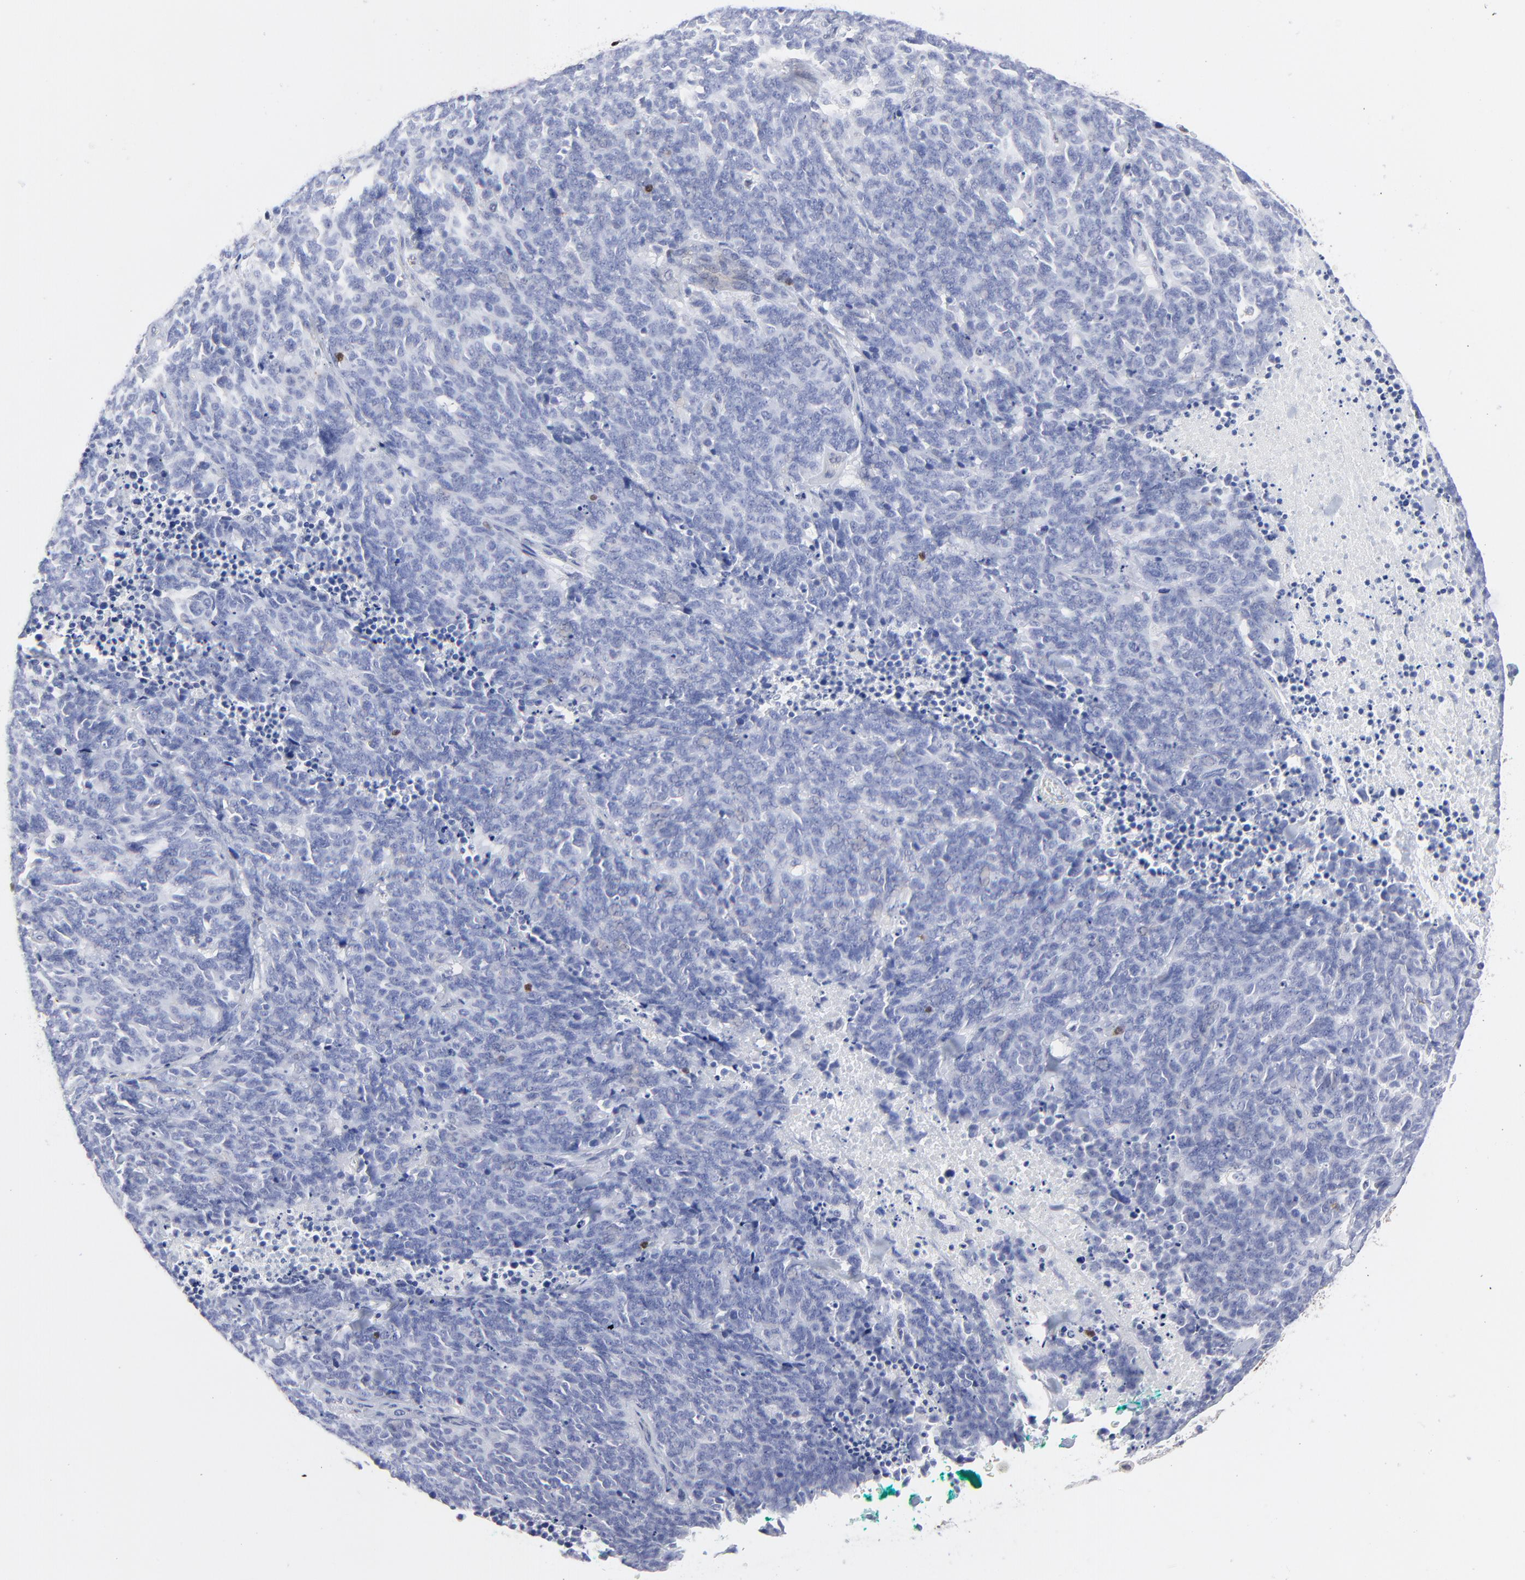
{"staining": {"intensity": "negative", "quantity": "none", "location": "none"}, "tissue": "lung cancer", "cell_type": "Tumor cells", "image_type": "cancer", "snomed": [{"axis": "morphology", "description": "Neoplasm, malignant, NOS"}, {"axis": "topography", "description": "Lung"}], "caption": "The photomicrograph demonstrates no significant expression in tumor cells of lung cancer.", "gene": "ZAP70", "patient": {"sex": "female", "age": 58}}